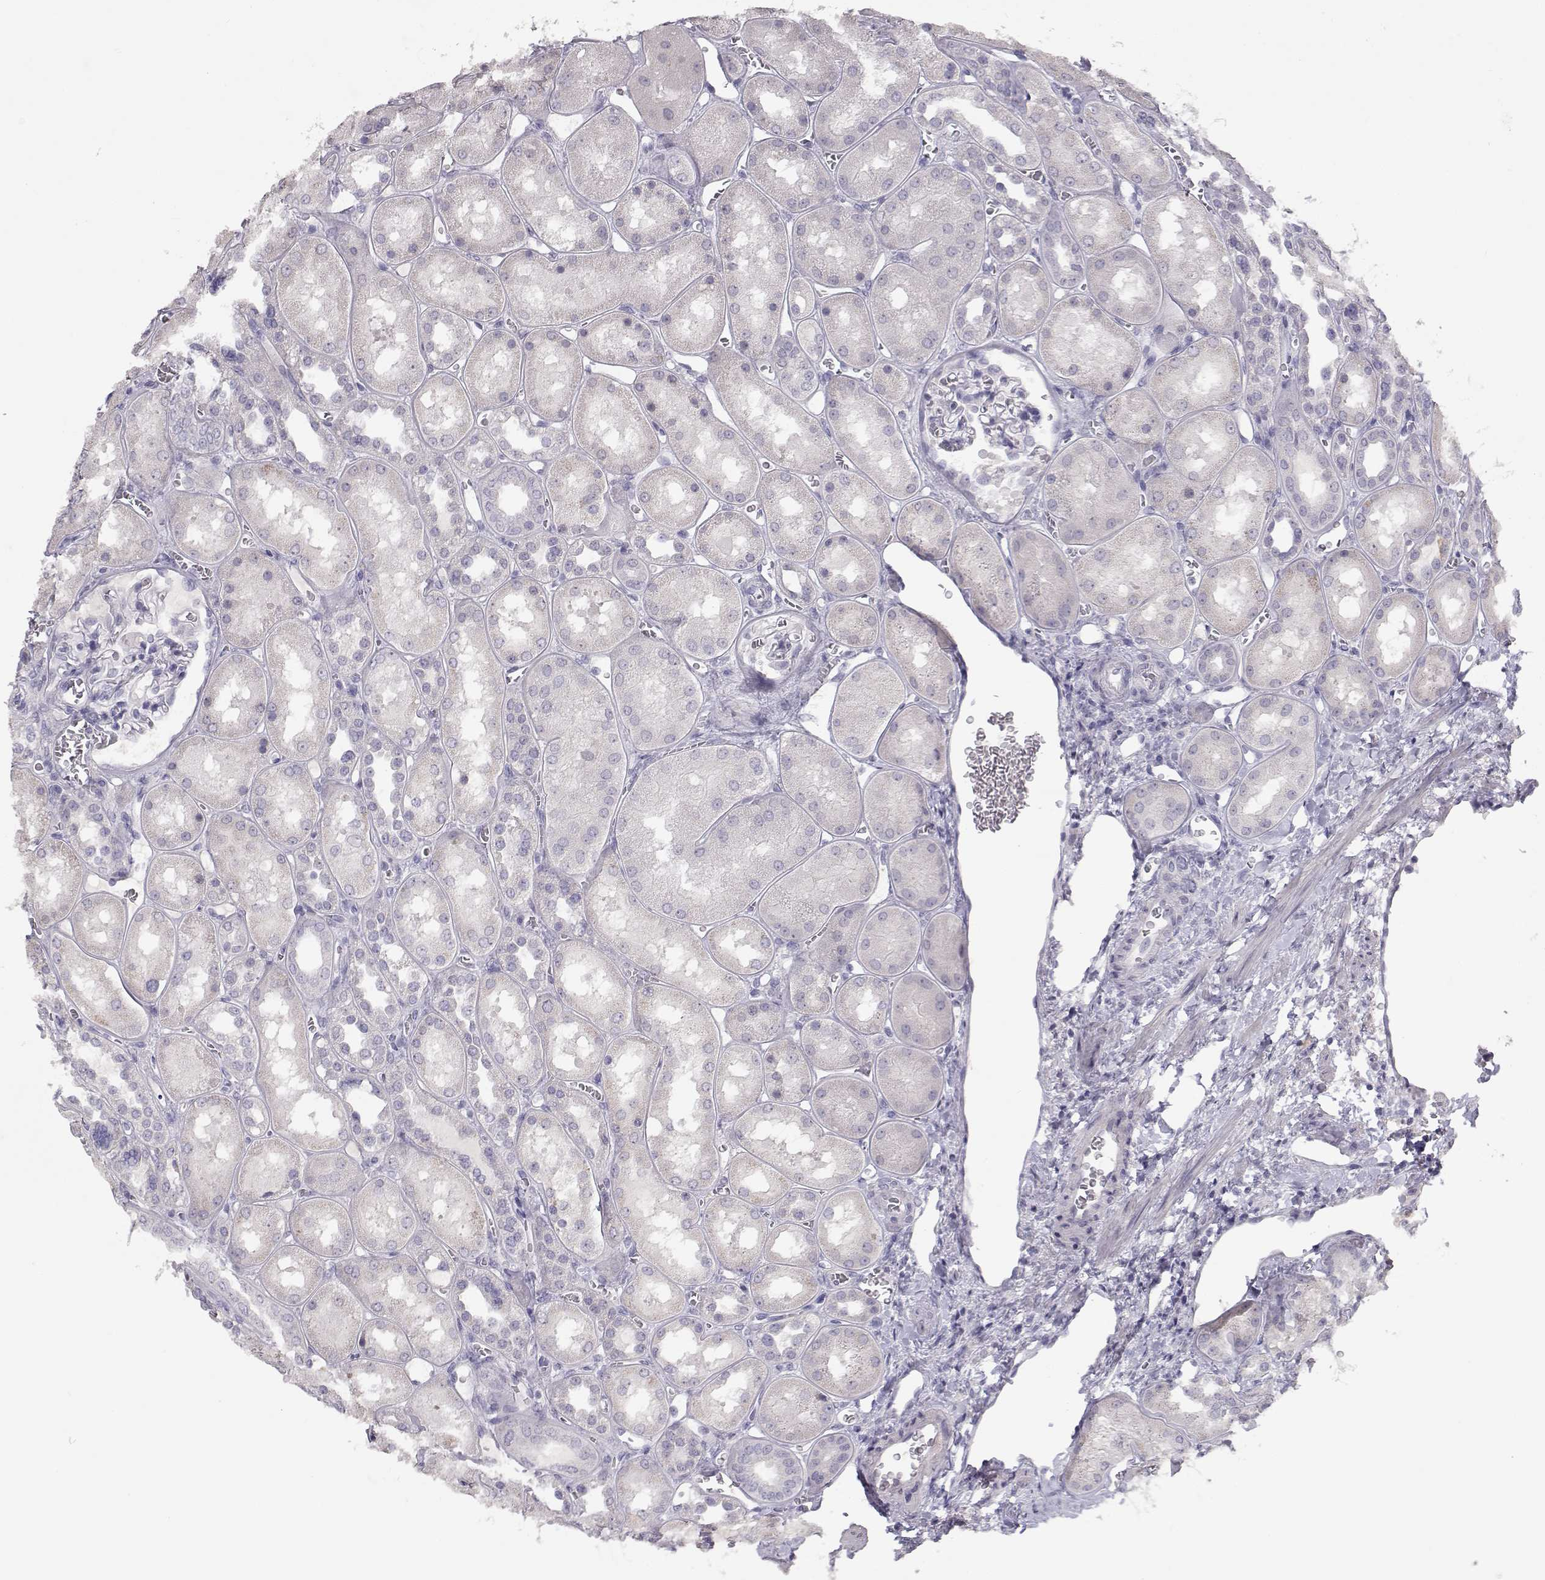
{"staining": {"intensity": "negative", "quantity": "none", "location": "none"}, "tissue": "kidney", "cell_type": "Cells in glomeruli", "image_type": "normal", "snomed": [{"axis": "morphology", "description": "Normal tissue, NOS"}, {"axis": "topography", "description": "Kidney"}], "caption": "IHC photomicrograph of benign human kidney stained for a protein (brown), which reveals no expression in cells in glomeruli. Nuclei are stained in blue.", "gene": "LAMB3", "patient": {"sex": "male", "age": 73}}